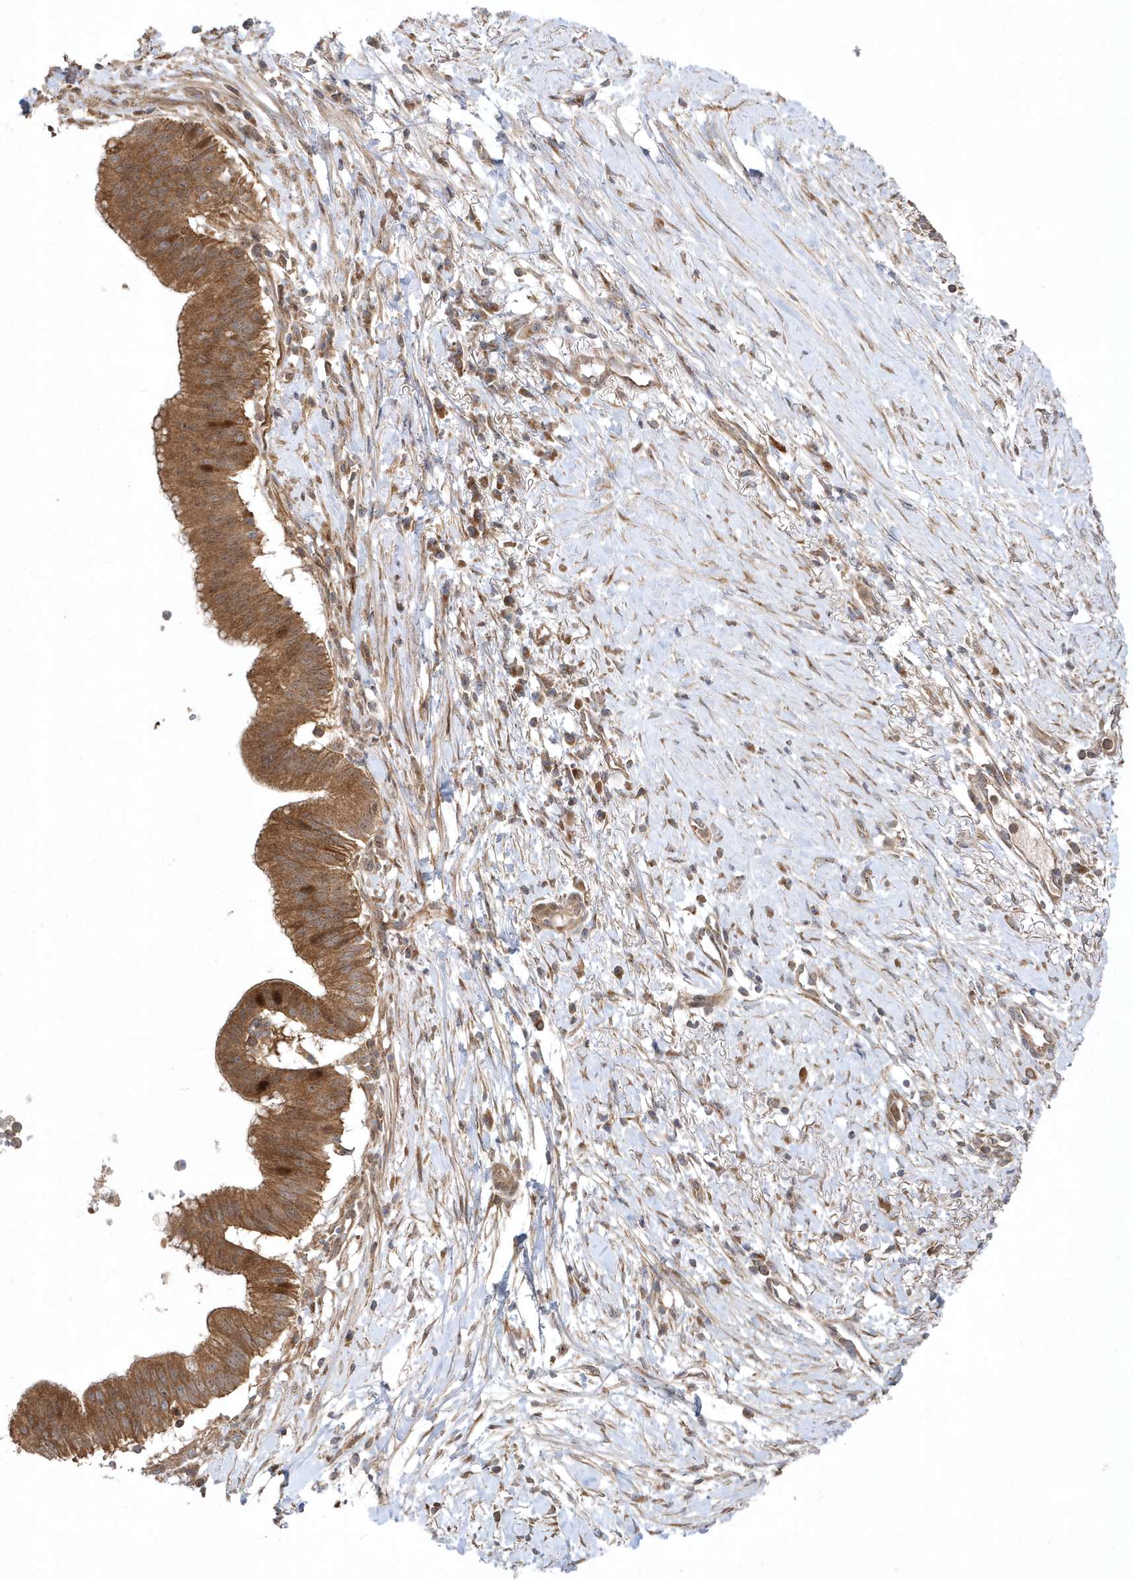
{"staining": {"intensity": "moderate", "quantity": ">75%", "location": "cytoplasmic/membranous,nuclear"}, "tissue": "pancreatic cancer", "cell_type": "Tumor cells", "image_type": "cancer", "snomed": [{"axis": "morphology", "description": "Adenocarcinoma, NOS"}, {"axis": "topography", "description": "Pancreas"}], "caption": "An immunohistochemistry (IHC) image of neoplastic tissue is shown. Protein staining in brown shows moderate cytoplasmic/membranous and nuclear positivity in pancreatic cancer (adenocarcinoma) within tumor cells.", "gene": "MXI1", "patient": {"sex": "male", "age": 68}}